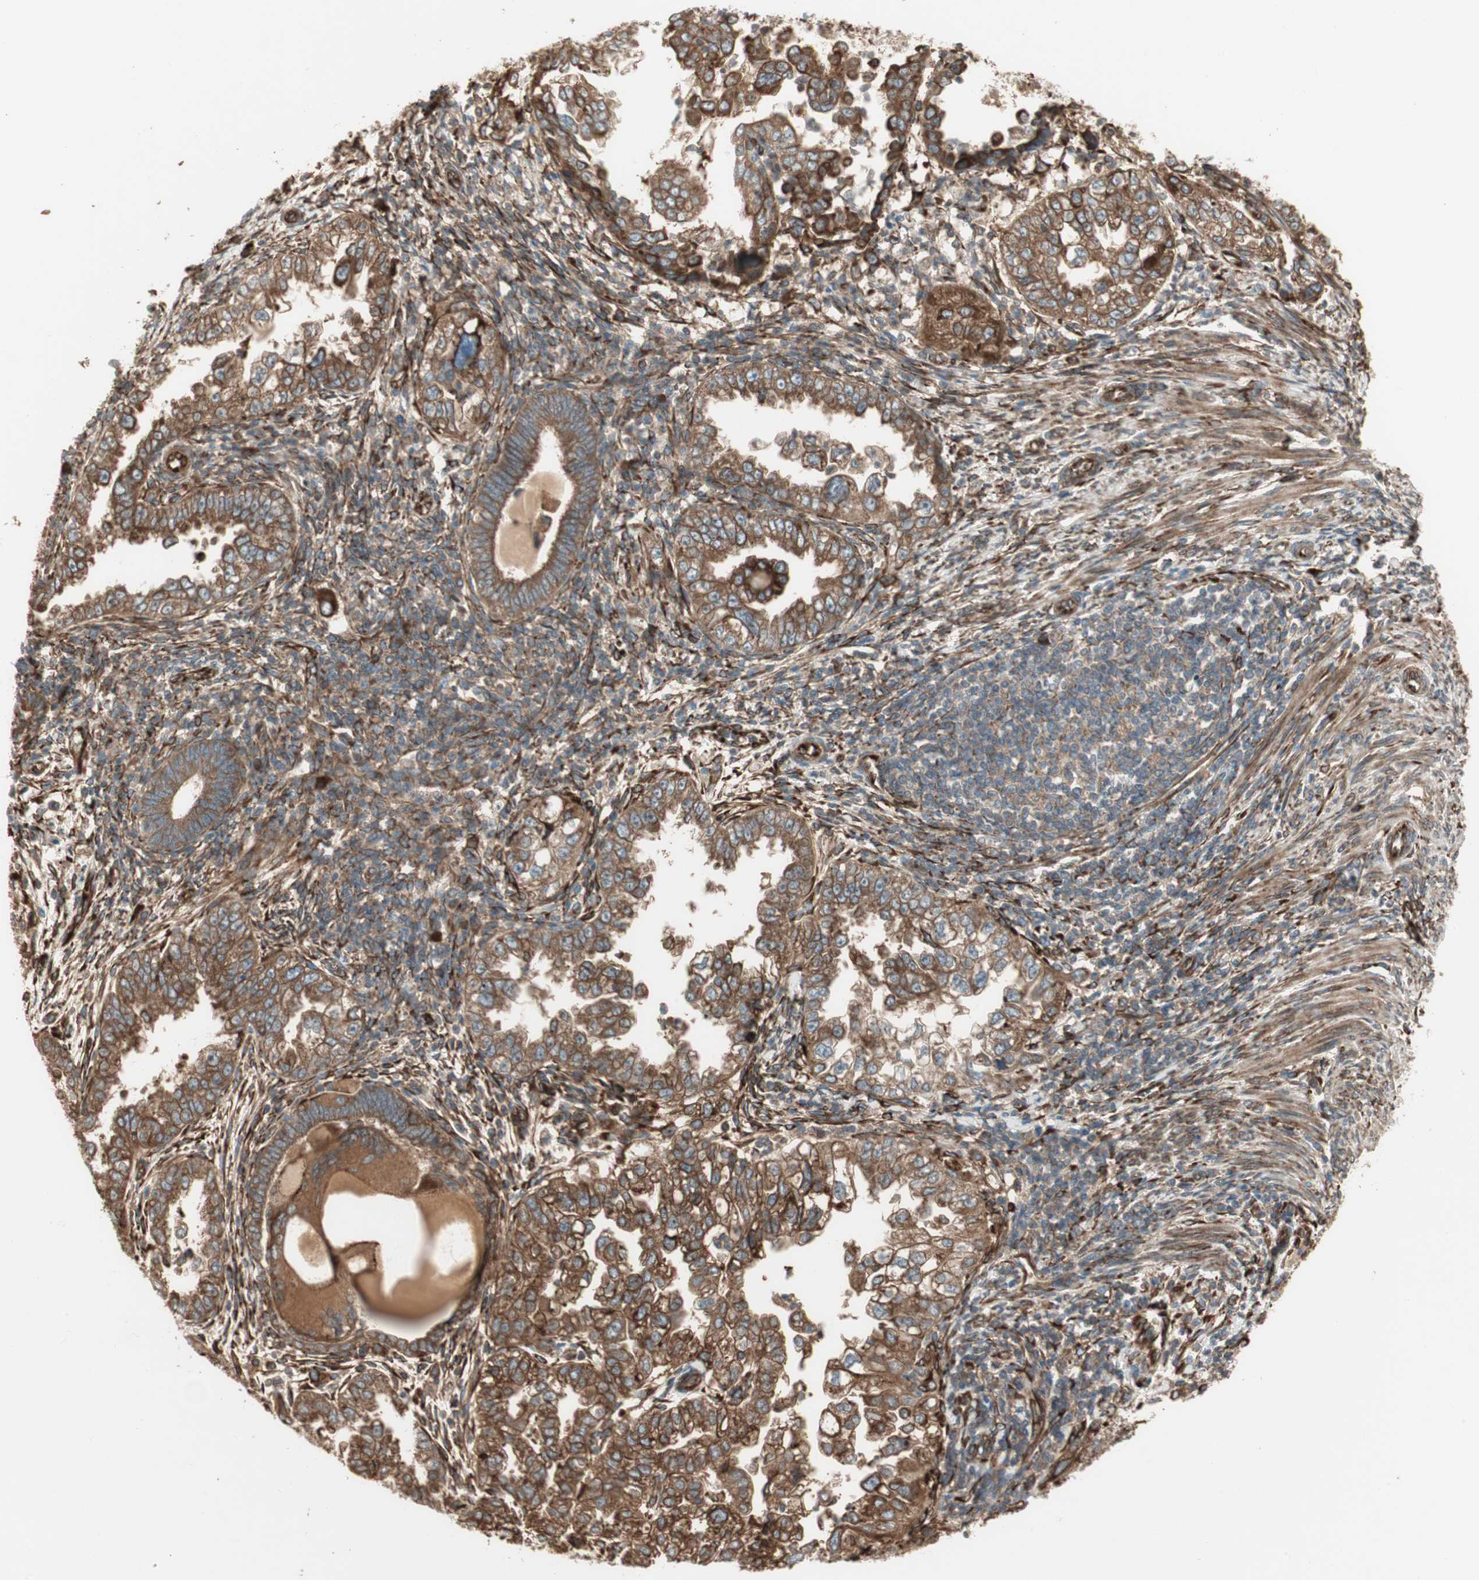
{"staining": {"intensity": "moderate", "quantity": ">75%", "location": "cytoplasmic/membranous"}, "tissue": "endometrial cancer", "cell_type": "Tumor cells", "image_type": "cancer", "snomed": [{"axis": "morphology", "description": "Adenocarcinoma, NOS"}, {"axis": "topography", "description": "Endometrium"}], "caption": "IHC micrograph of endometrial cancer (adenocarcinoma) stained for a protein (brown), which shows medium levels of moderate cytoplasmic/membranous positivity in about >75% of tumor cells.", "gene": "PRKG1", "patient": {"sex": "female", "age": 85}}